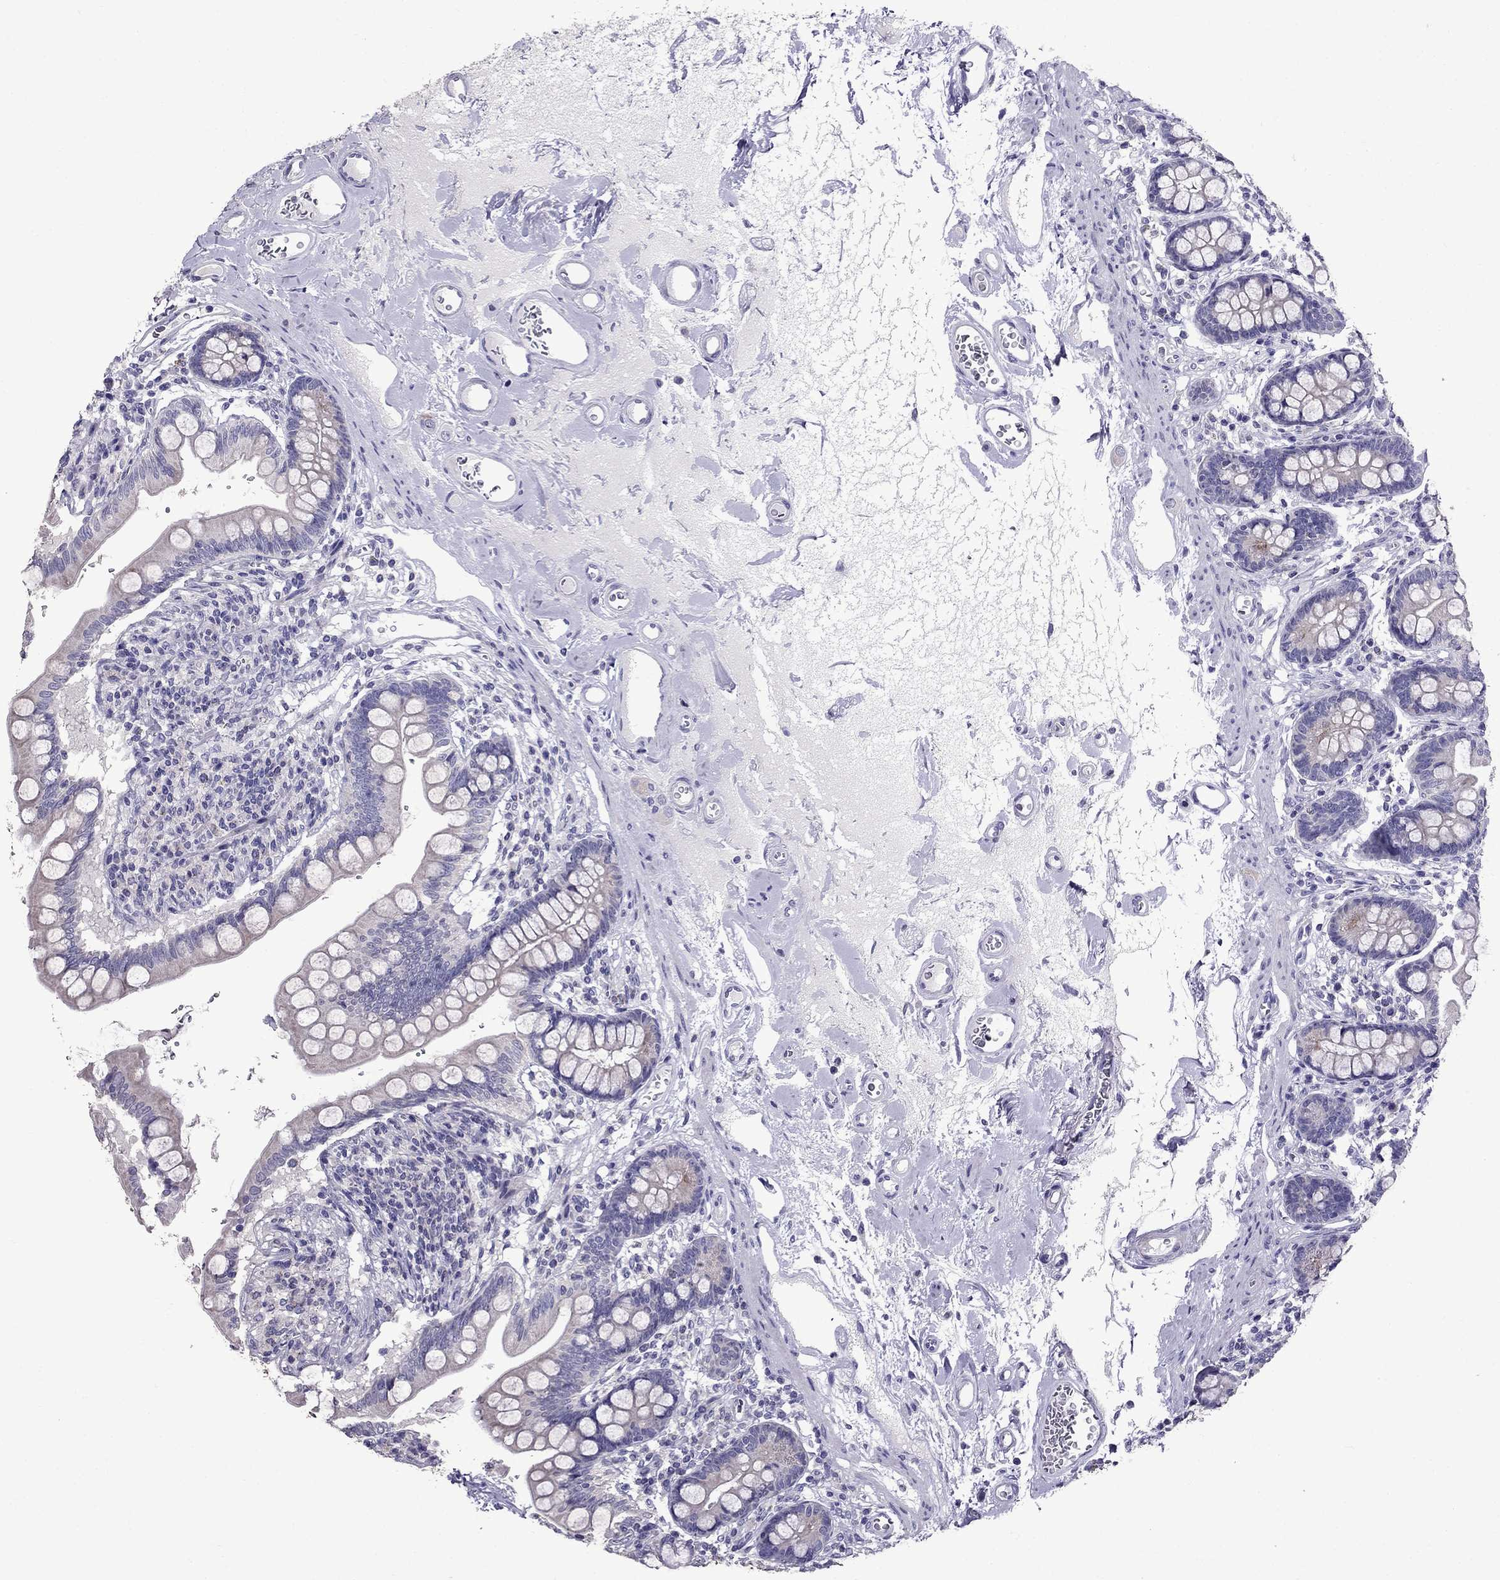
{"staining": {"intensity": "weak", "quantity": "25%-75%", "location": "cytoplasmic/membranous"}, "tissue": "small intestine", "cell_type": "Glandular cells", "image_type": "normal", "snomed": [{"axis": "morphology", "description": "Normal tissue, NOS"}, {"axis": "topography", "description": "Small intestine"}], "caption": "High-magnification brightfield microscopy of normal small intestine stained with DAB (3,3'-diaminobenzidine) (brown) and counterstained with hematoxylin (blue). glandular cells exhibit weak cytoplasmic/membranous staining is identified in about25%-75% of cells.", "gene": "OXCT2", "patient": {"sex": "female", "age": 56}}